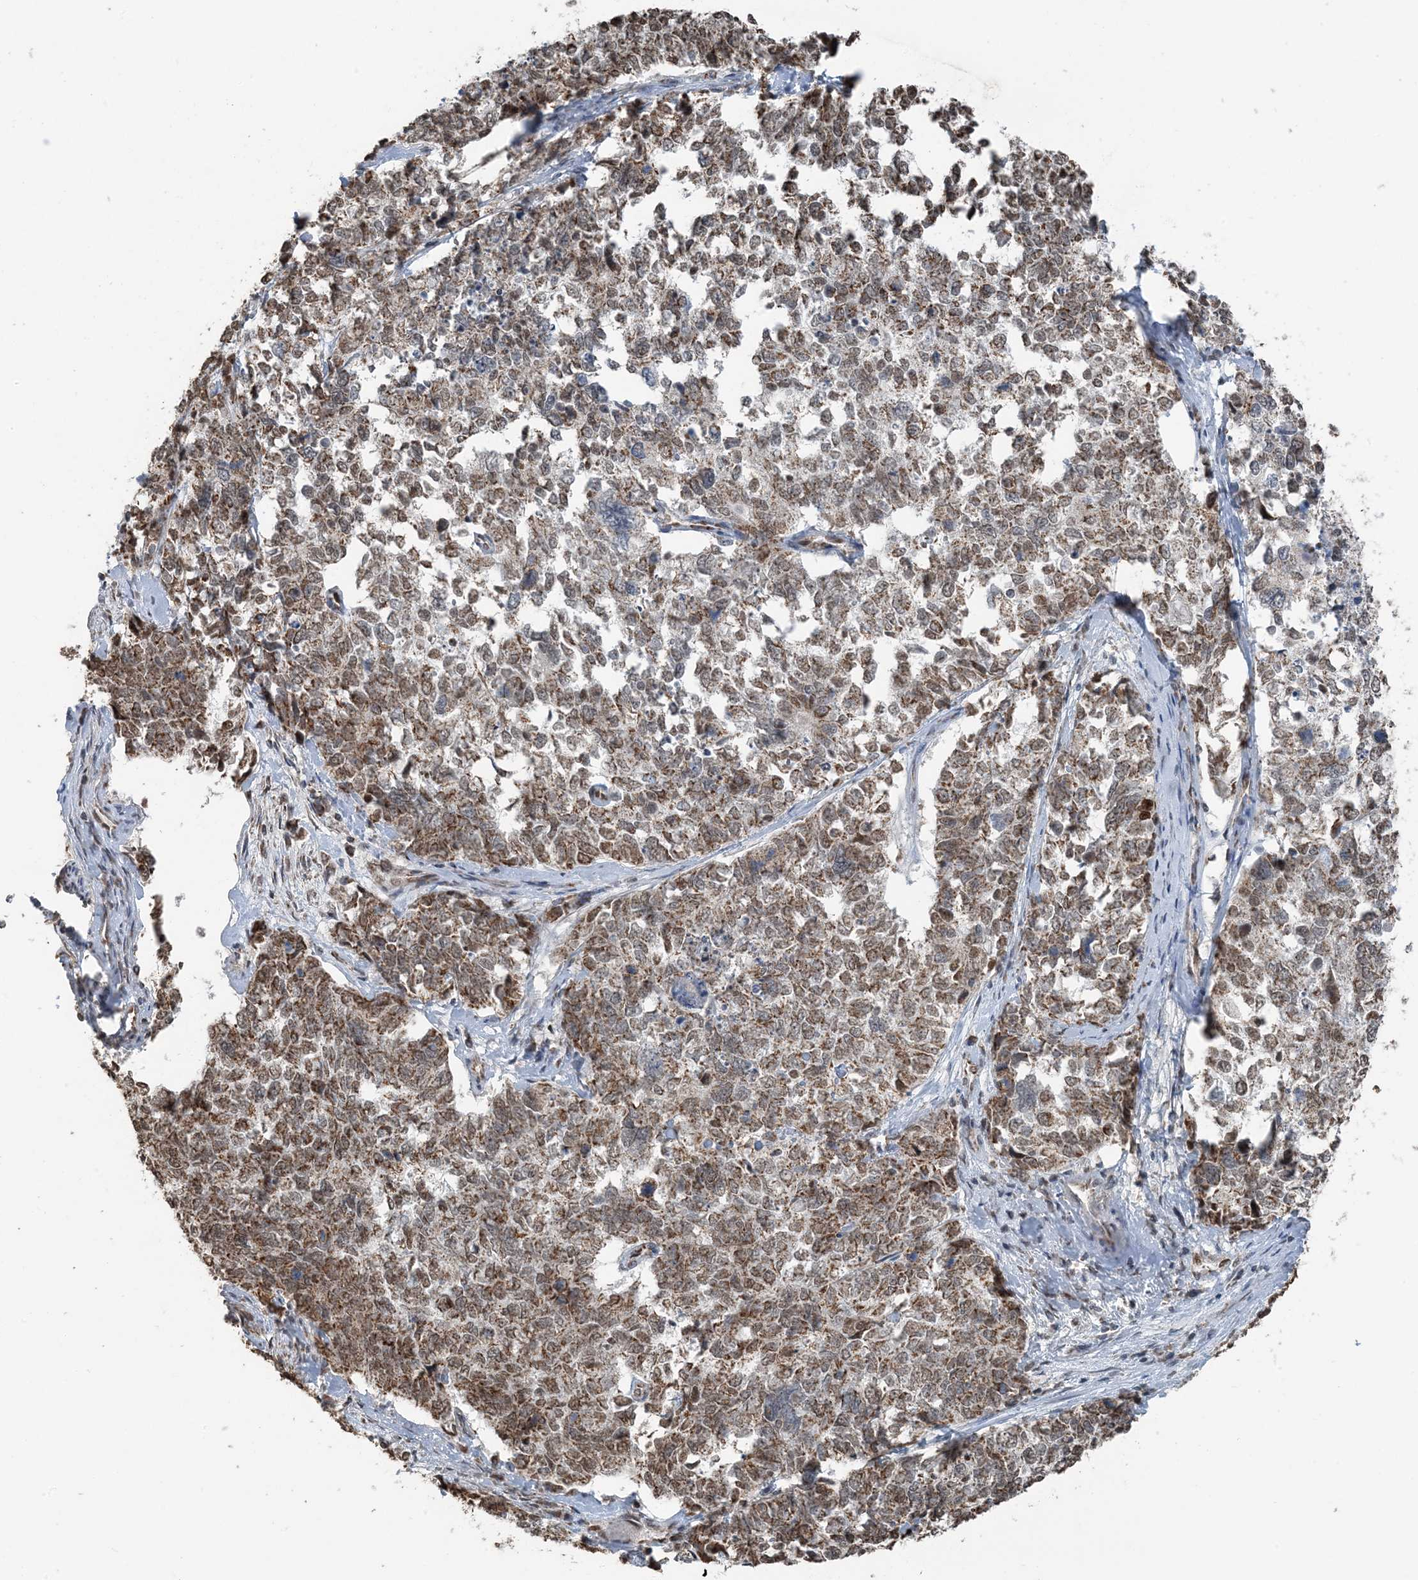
{"staining": {"intensity": "moderate", "quantity": ">75%", "location": "cytoplasmic/membranous,nuclear"}, "tissue": "cervical cancer", "cell_type": "Tumor cells", "image_type": "cancer", "snomed": [{"axis": "morphology", "description": "Squamous cell carcinoma, NOS"}, {"axis": "topography", "description": "Cervix"}], "caption": "IHC (DAB (3,3'-diaminobenzidine)) staining of cervical squamous cell carcinoma shows moderate cytoplasmic/membranous and nuclear protein expression in approximately >75% of tumor cells. (Stains: DAB in brown, nuclei in blue, Microscopy: brightfield microscopy at high magnification).", "gene": "PILRB", "patient": {"sex": "female", "age": 63}}